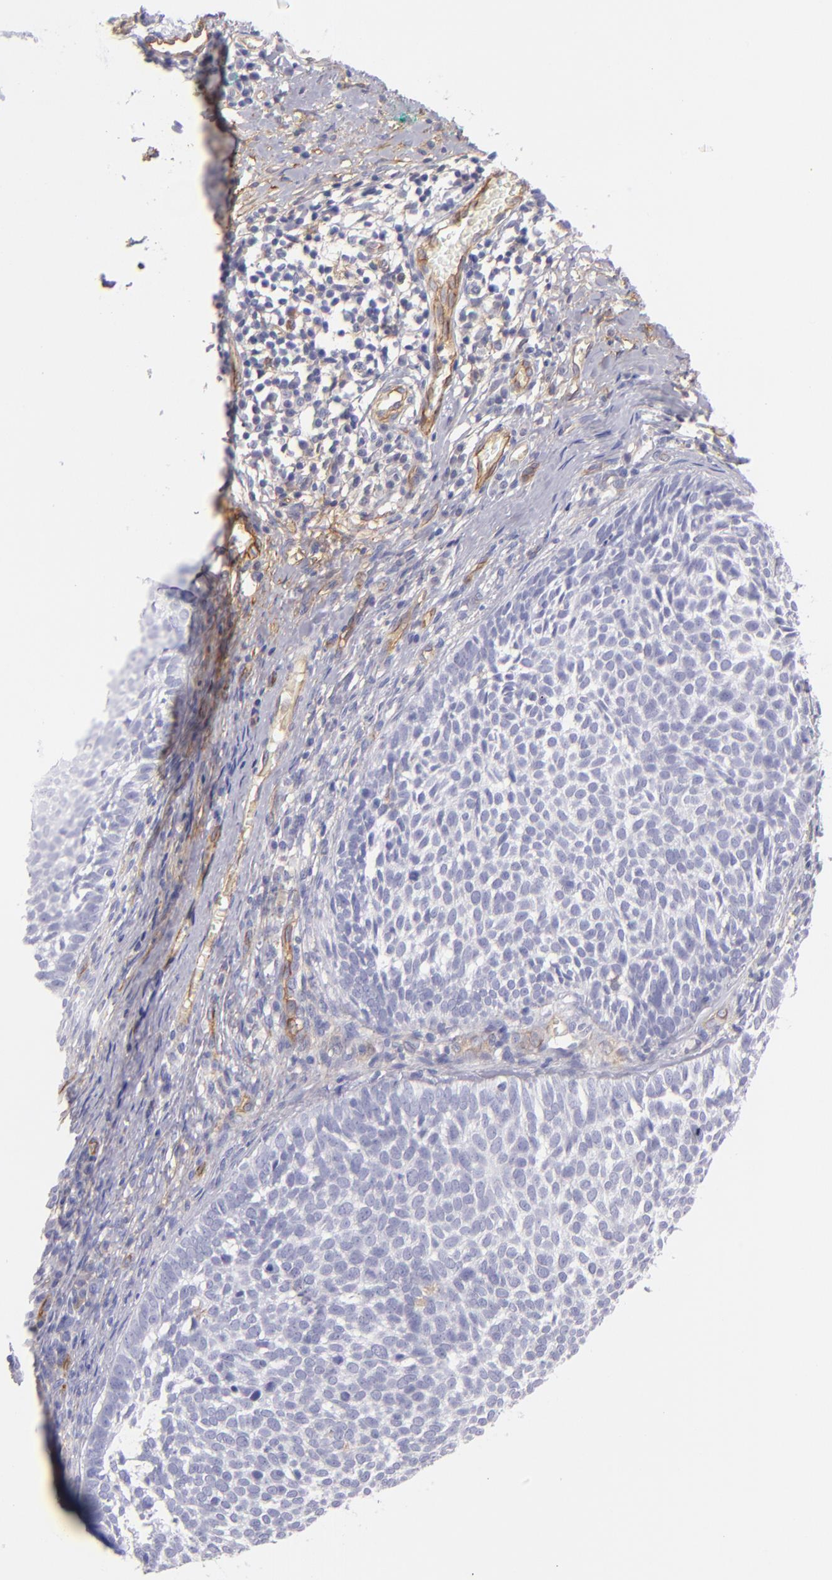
{"staining": {"intensity": "negative", "quantity": "none", "location": "none"}, "tissue": "skin cancer", "cell_type": "Tumor cells", "image_type": "cancer", "snomed": [{"axis": "morphology", "description": "Basal cell carcinoma"}, {"axis": "topography", "description": "Skin"}], "caption": "An immunohistochemistry histopathology image of skin cancer (basal cell carcinoma) is shown. There is no staining in tumor cells of skin cancer (basal cell carcinoma).", "gene": "ENTPD1", "patient": {"sex": "male", "age": 63}}